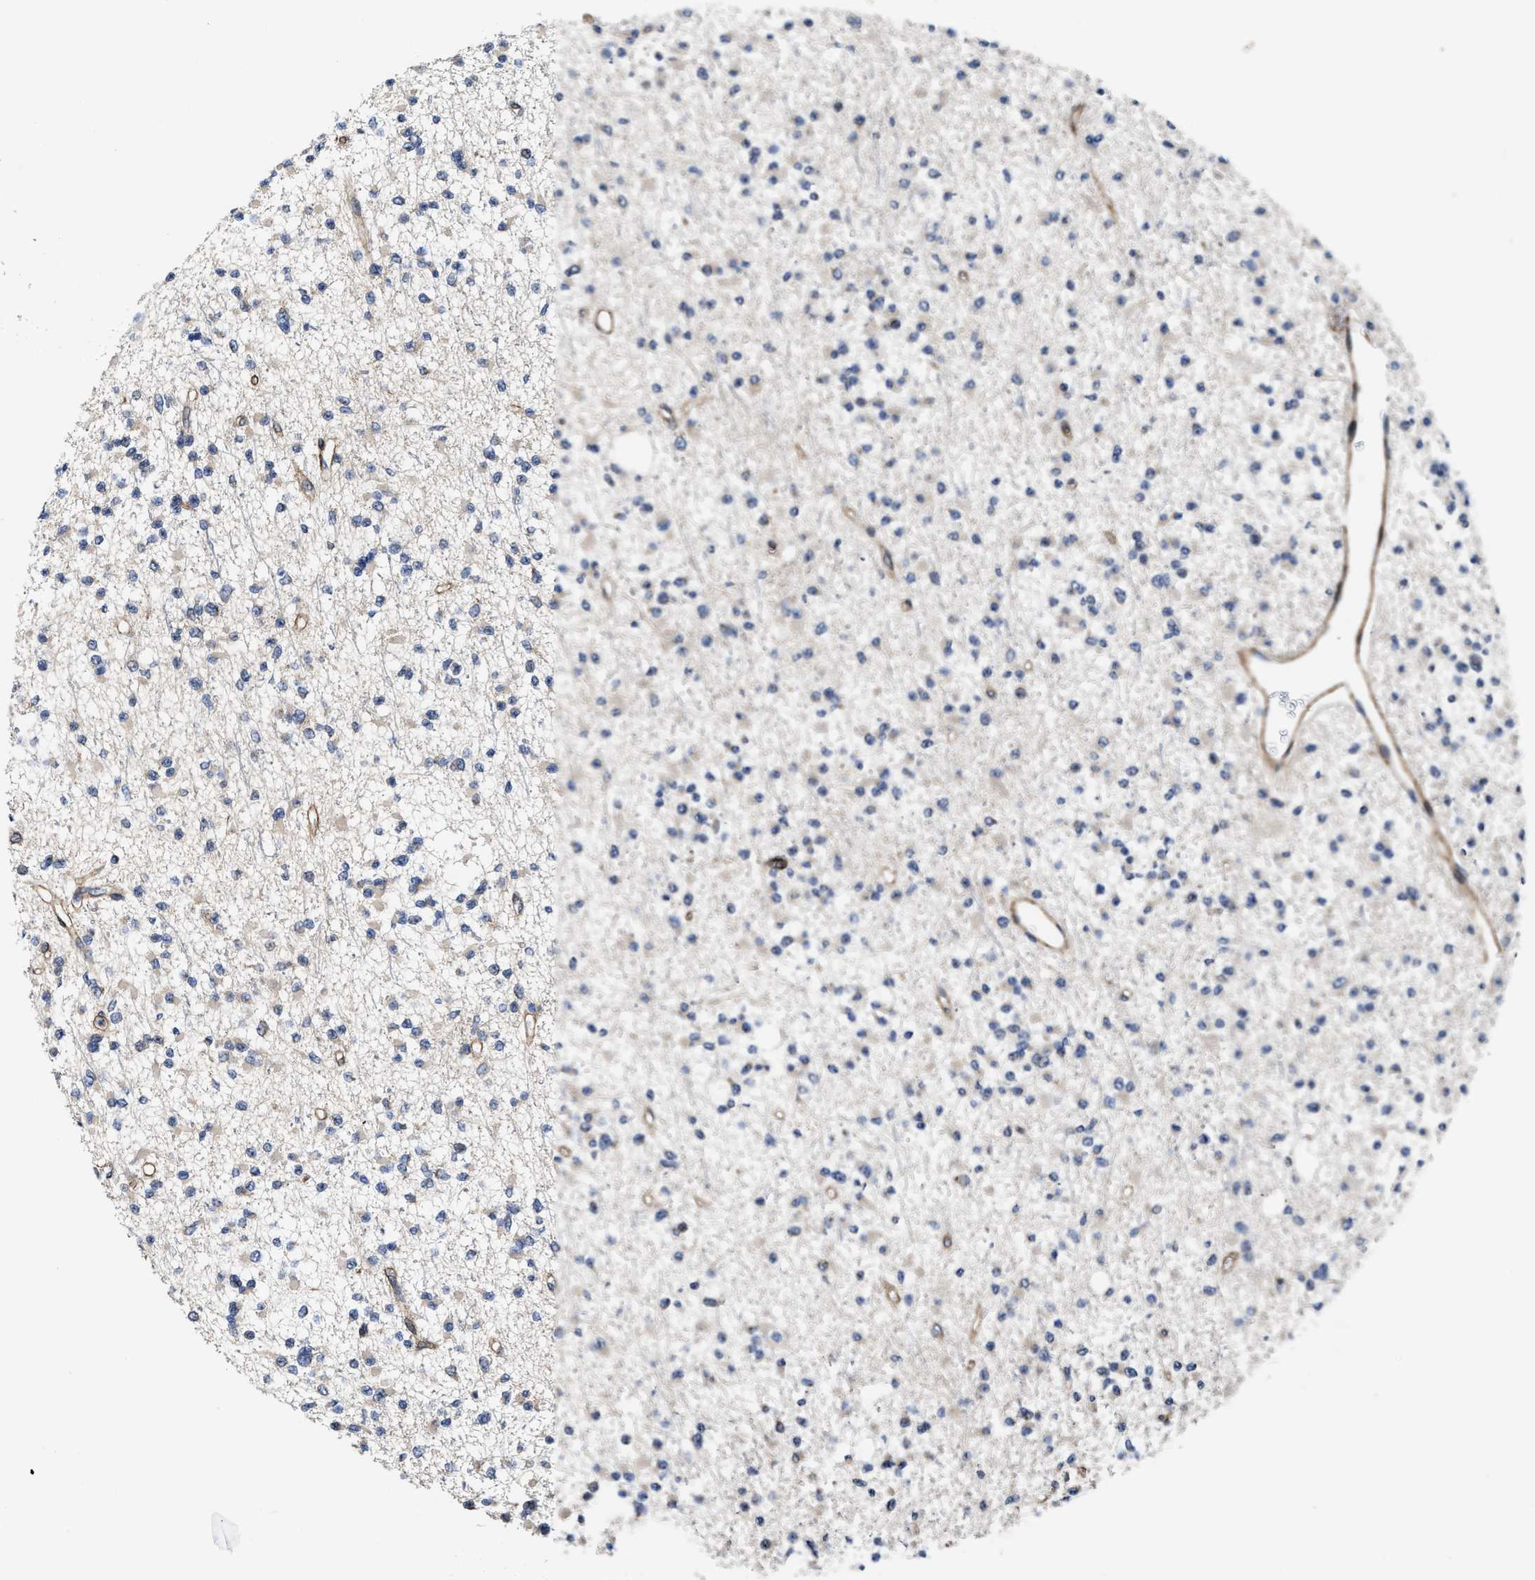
{"staining": {"intensity": "negative", "quantity": "none", "location": "none"}, "tissue": "glioma", "cell_type": "Tumor cells", "image_type": "cancer", "snomed": [{"axis": "morphology", "description": "Glioma, malignant, Low grade"}, {"axis": "topography", "description": "Brain"}], "caption": "Immunohistochemistry of malignant glioma (low-grade) reveals no staining in tumor cells.", "gene": "TGFB1I1", "patient": {"sex": "female", "age": 22}}